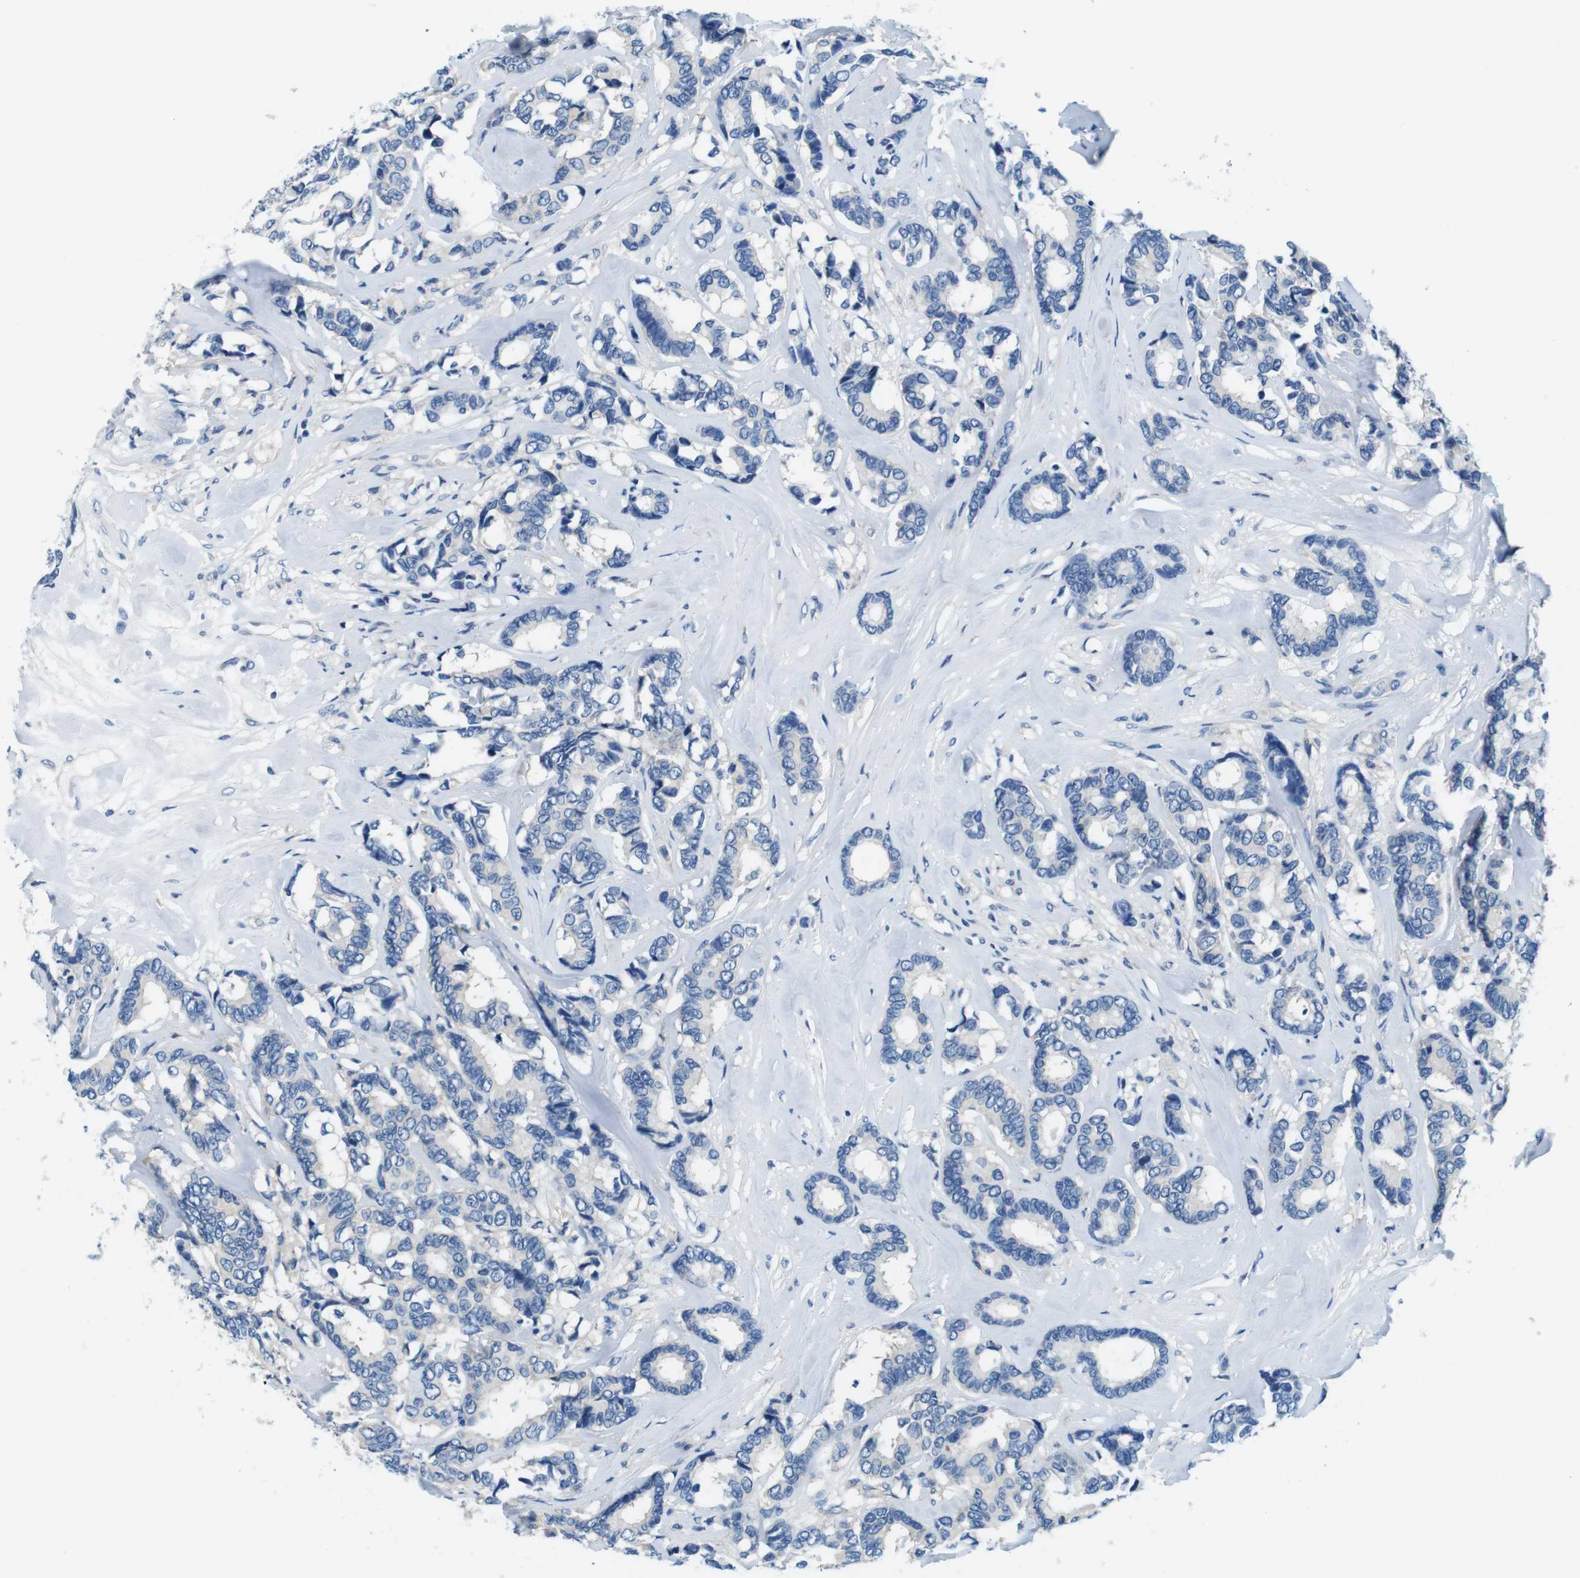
{"staining": {"intensity": "negative", "quantity": "none", "location": "none"}, "tissue": "breast cancer", "cell_type": "Tumor cells", "image_type": "cancer", "snomed": [{"axis": "morphology", "description": "Duct carcinoma"}, {"axis": "topography", "description": "Breast"}], "caption": "Tumor cells are negative for protein expression in human breast cancer.", "gene": "DENND4C", "patient": {"sex": "female", "age": 87}}